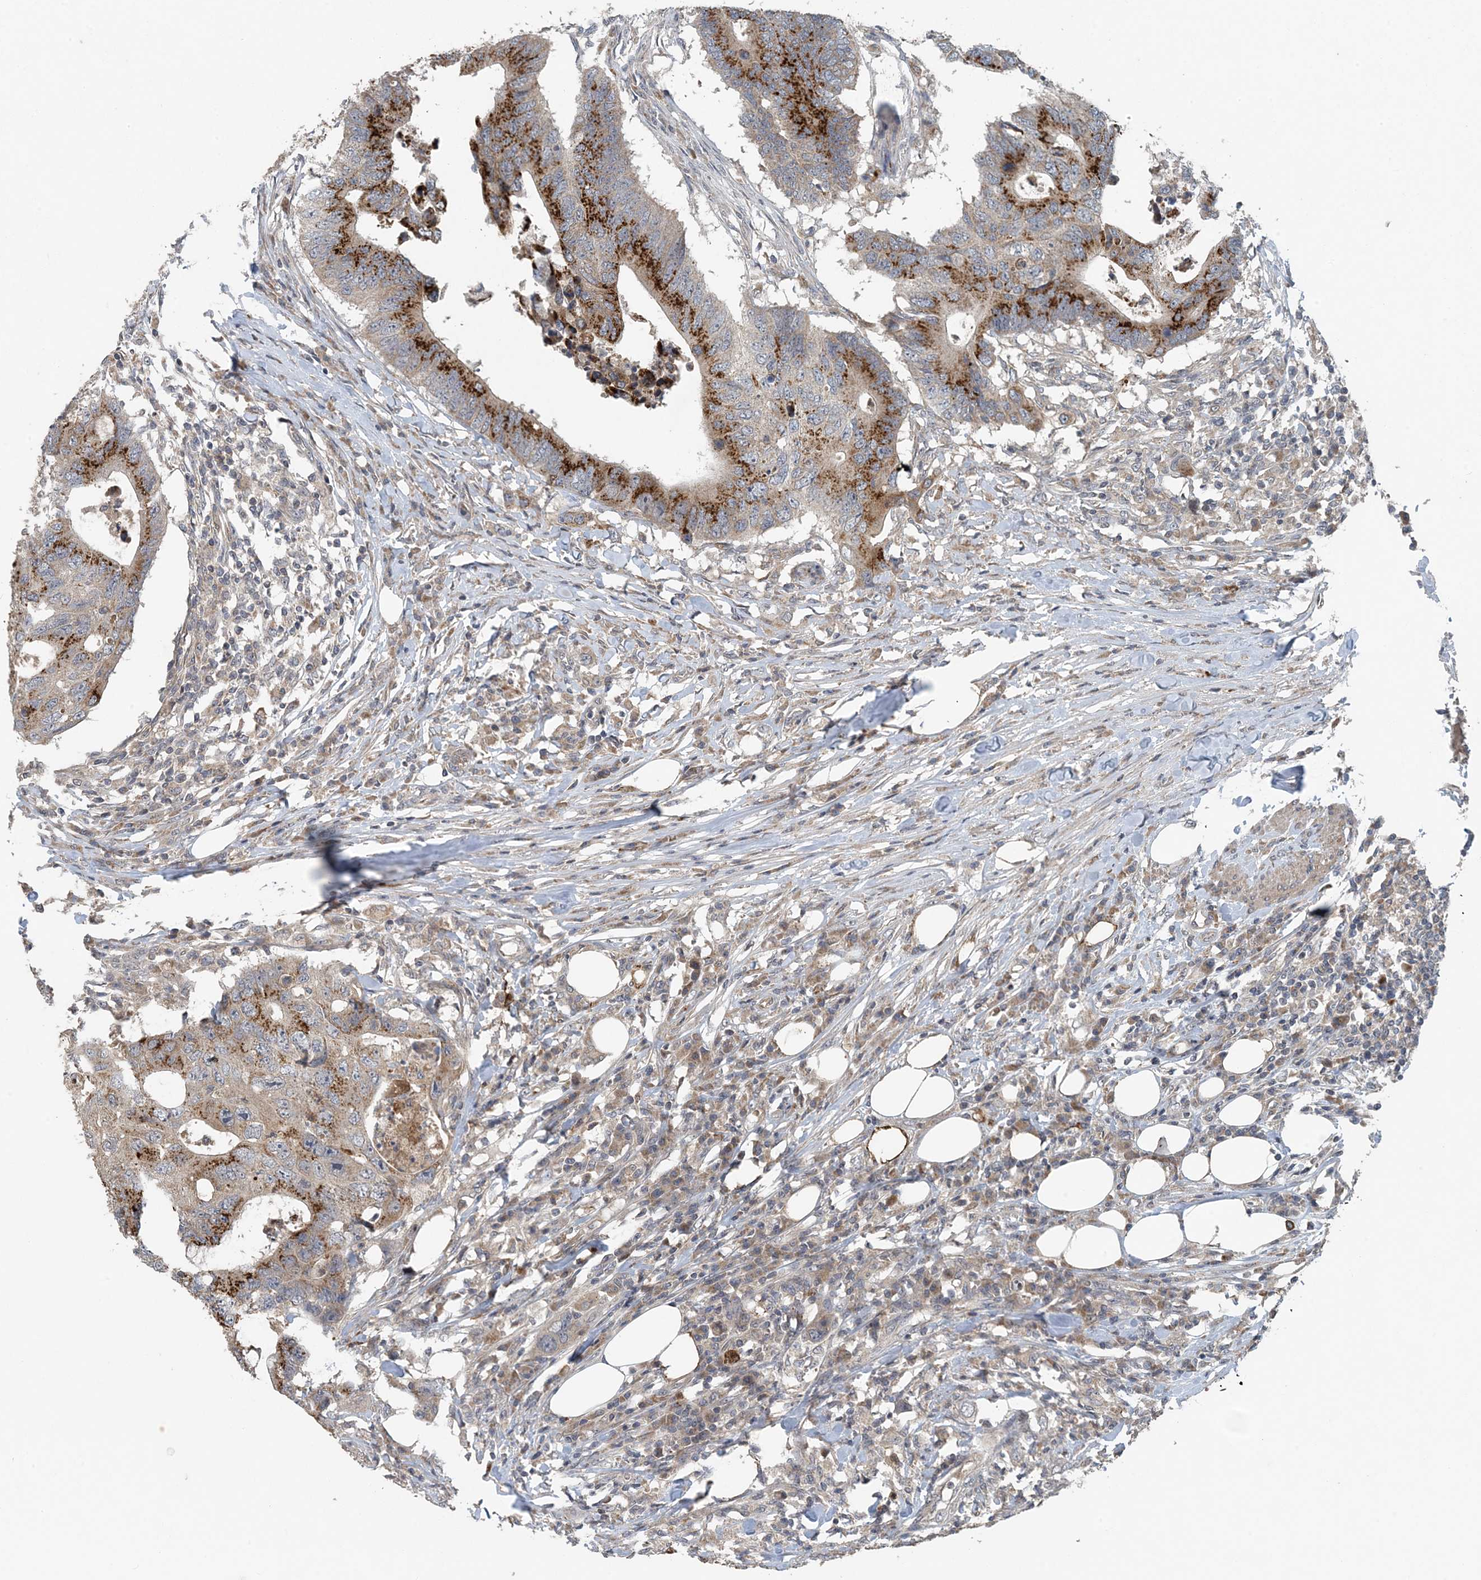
{"staining": {"intensity": "strong", "quantity": "25%-75%", "location": "cytoplasmic/membranous"}, "tissue": "colorectal cancer", "cell_type": "Tumor cells", "image_type": "cancer", "snomed": [{"axis": "morphology", "description": "Adenocarcinoma, NOS"}, {"axis": "topography", "description": "Colon"}], "caption": "Immunohistochemical staining of colorectal cancer exhibits high levels of strong cytoplasmic/membranous protein expression in about 25%-75% of tumor cells.", "gene": "MYO9B", "patient": {"sex": "male", "age": 71}}